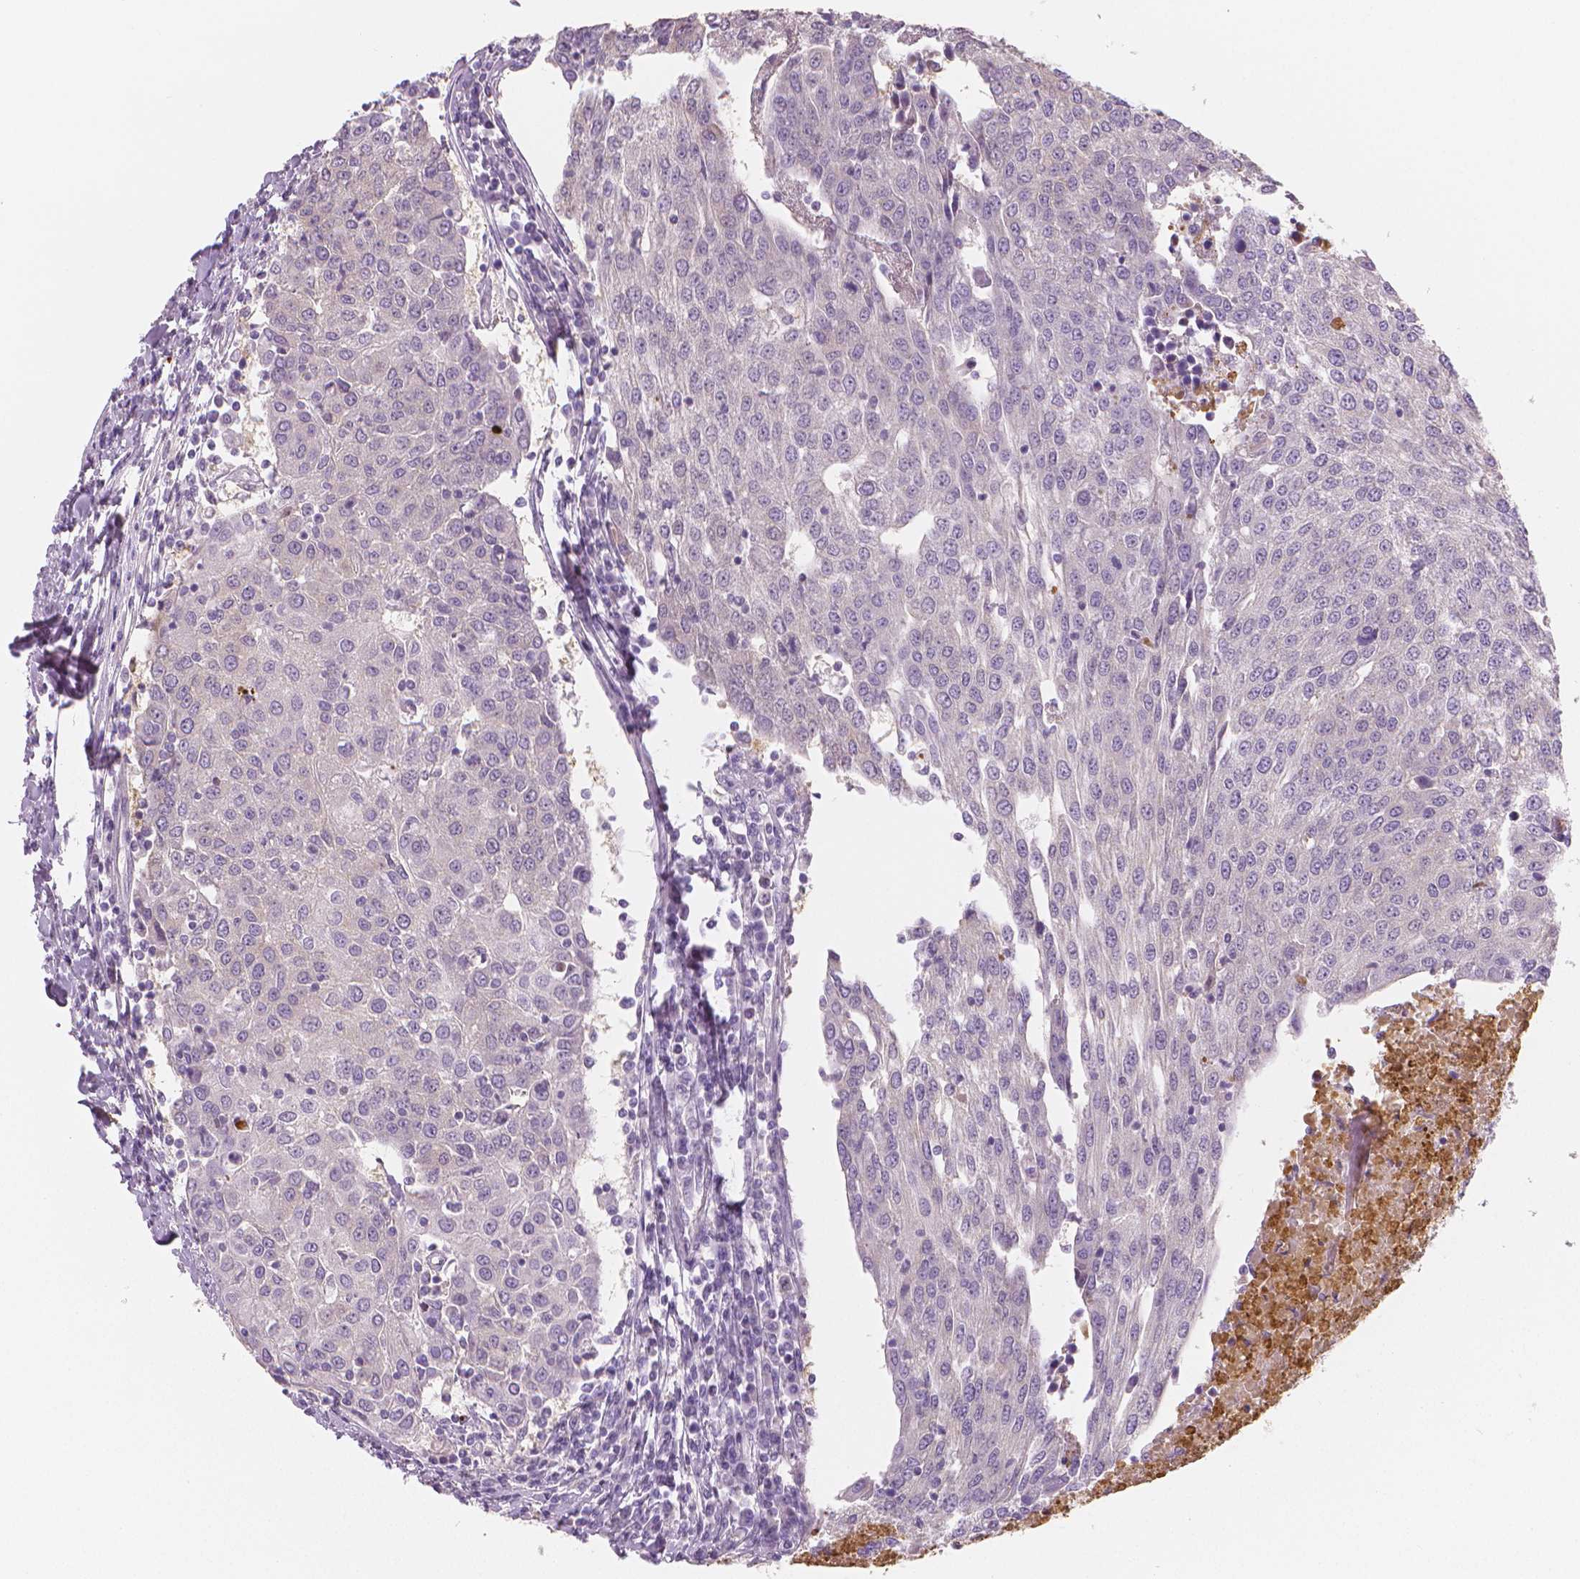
{"staining": {"intensity": "negative", "quantity": "none", "location": "none"}, "tissue": "urothelial cancer", "cell_type": "Tumor cells", "image_type": "cancer", "snomed": [{"axis": "morphology", "description": "Urothelial carcinoma, High grade"}, {"axis": "topography", "description": "Urinary bladder"}], "caption": "Urothelial cancer stained for a protein using immunohistochemistry demonstrates no staining tumor cells.", "gene": "APOA4", "patient": {"sex": "female", "age": 85}}